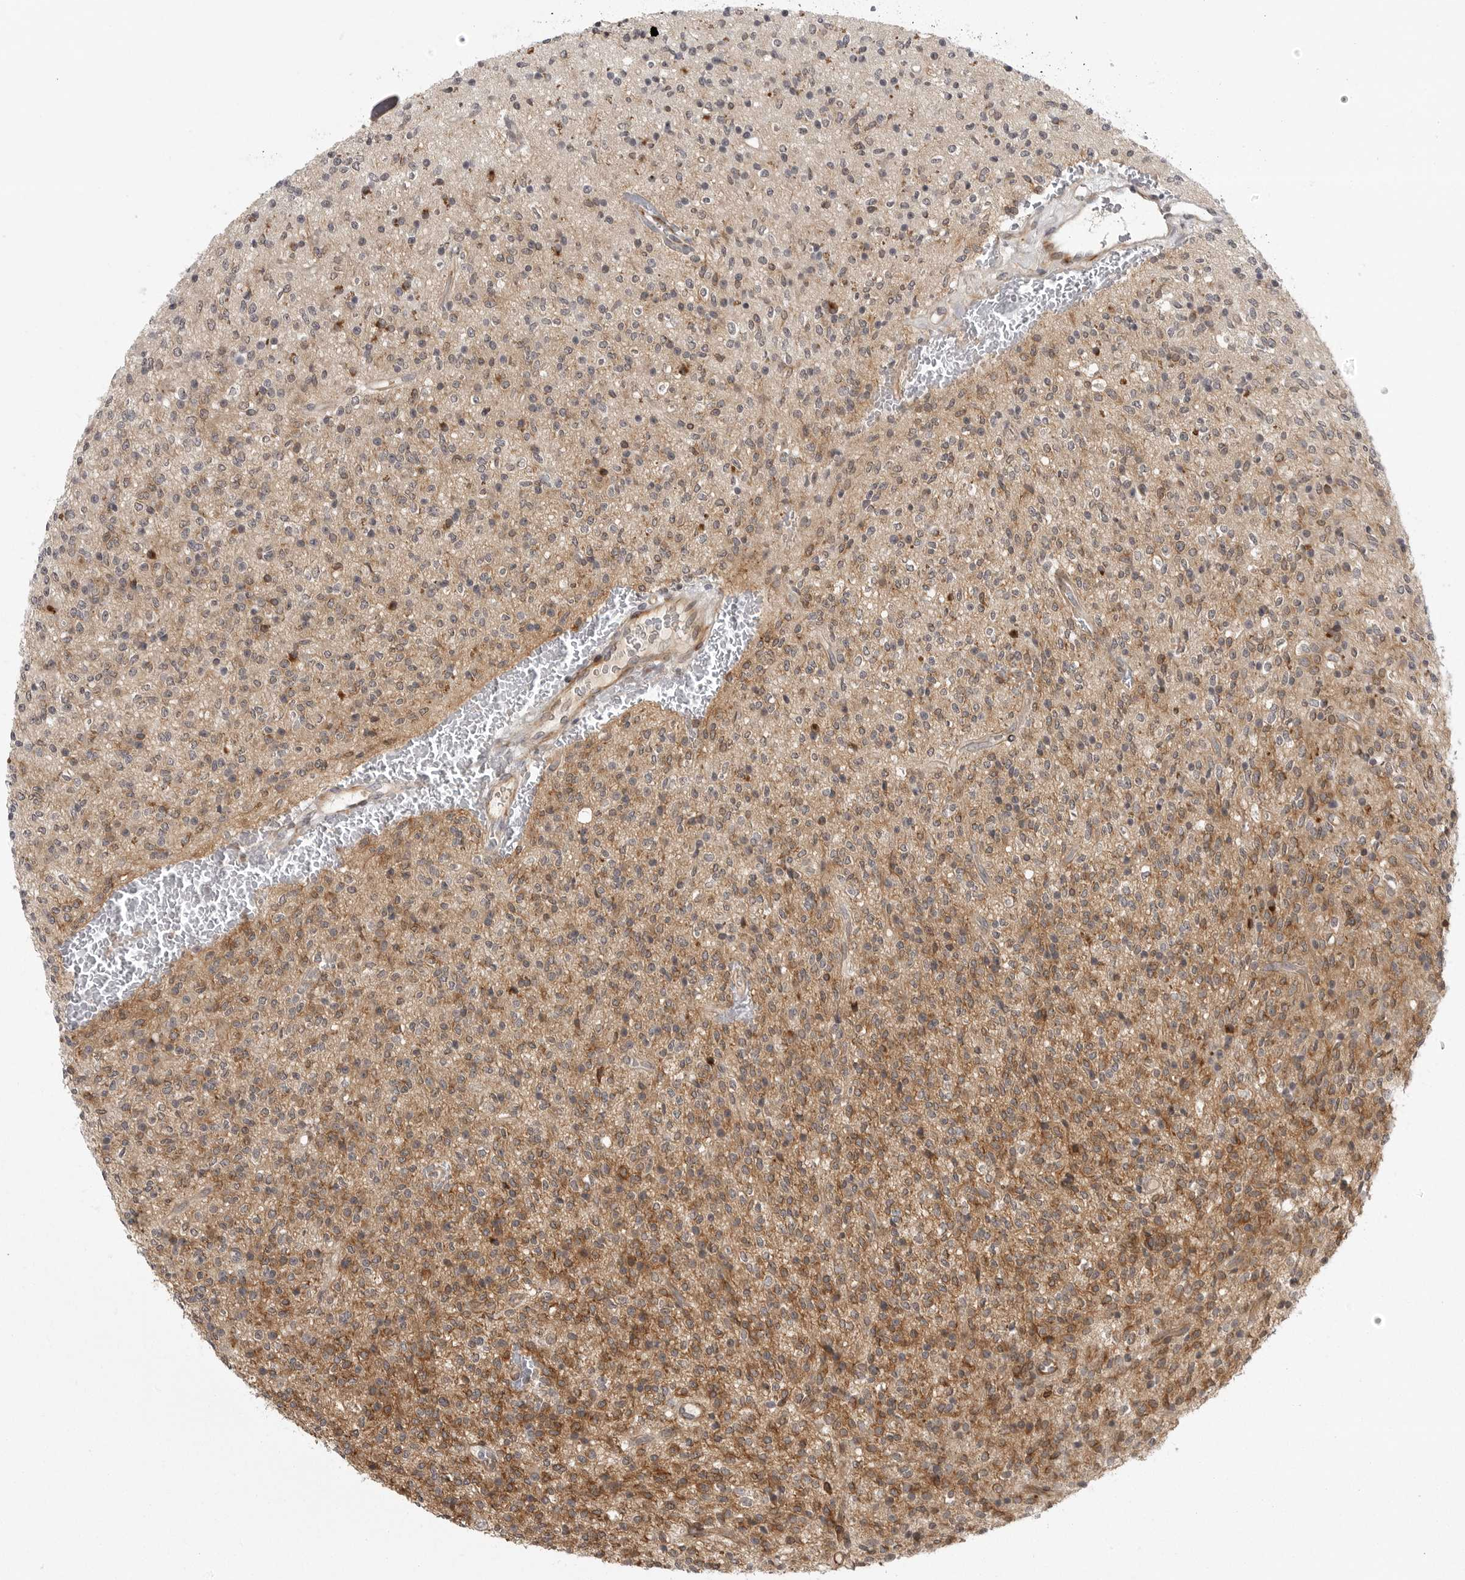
{"staining": {"intensity": "moderate", "quantity": "<25%", "location": "cytoplasmic/membranous,nuclear"}, "tissue": "glioma", "cell_type": "Tumor cells", "image_type": "cancer", "snomed": [{"axis": "morphology", "description": "Glioma, malignant, High grade"}, {"axis": "topography", "description": "Brain"}], "caption": "Protein staining shows moderate cytoplasmic/membranous and nuclear staining in about <25% of tumor cells in glioma.", "gene": "CD300LD", "patient": {"sex": "male", "age": 34}}